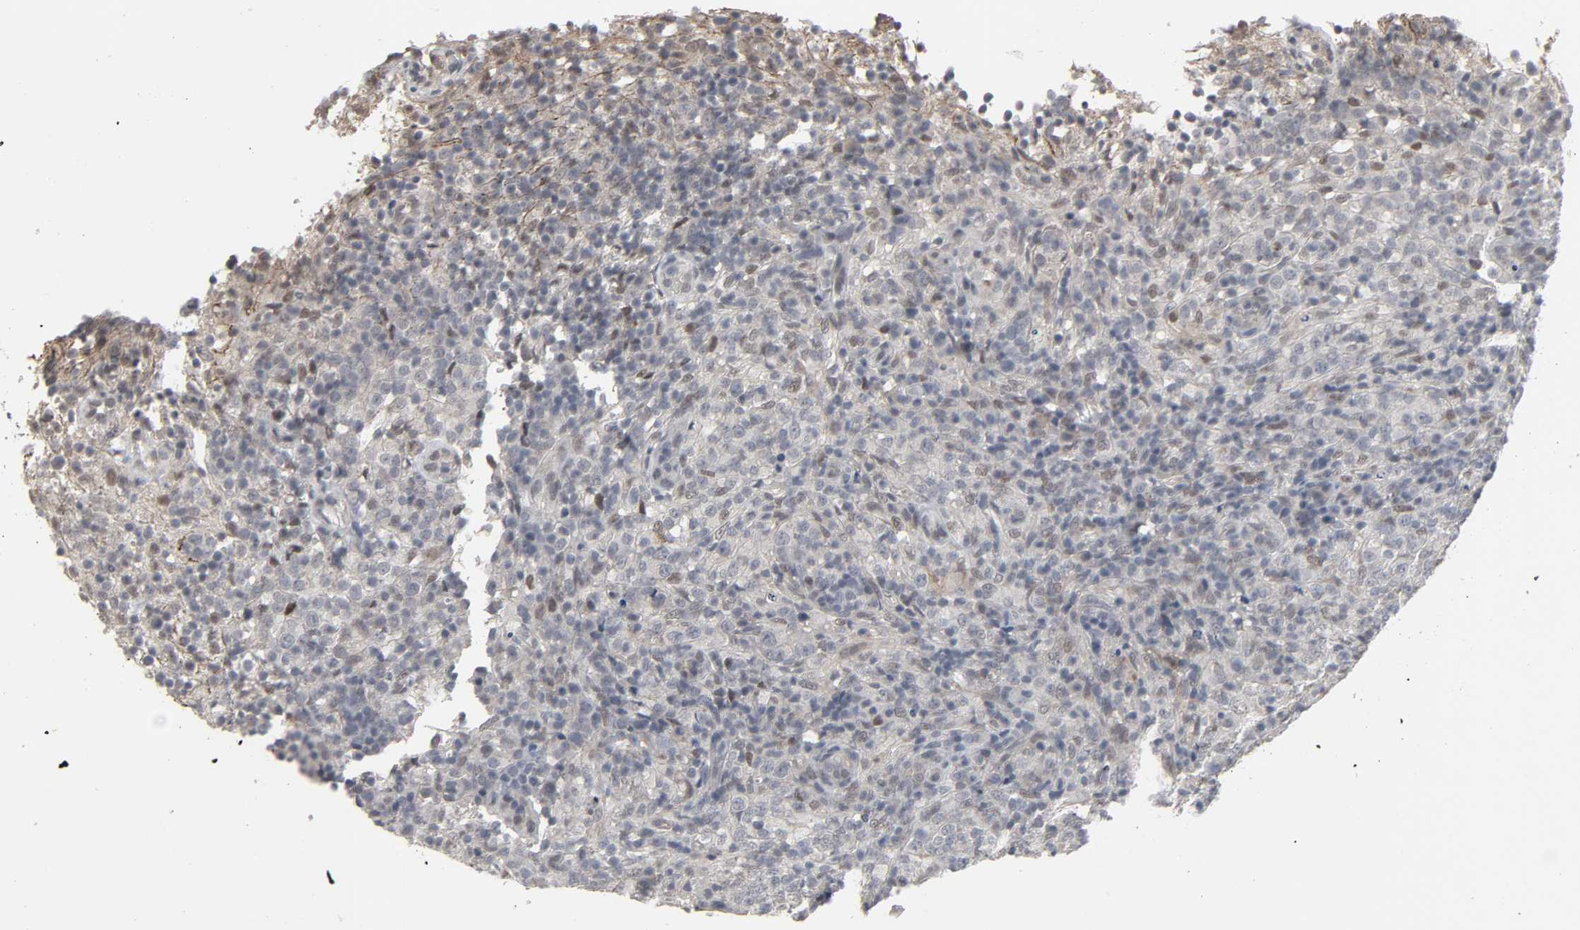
{"staining": {"intensity": "negative", "quantity": "none", "location": "none"}, "tissue": "lymphoma", "cell_type": "Tumor cells", "image_type": "cancer", "snomed": [{"axis": "morphology", "description": "Malignant lymphoma, non-Hodgkin's type, High grade"}, {"axis": "topography", "description": "Lymph node"}], "caption": "Photomicrograph shows no protein staining in tumor cells of lymphoma tissue.", "gene": "ZNF222", "patient": {"sex": "female", "age": 76}}